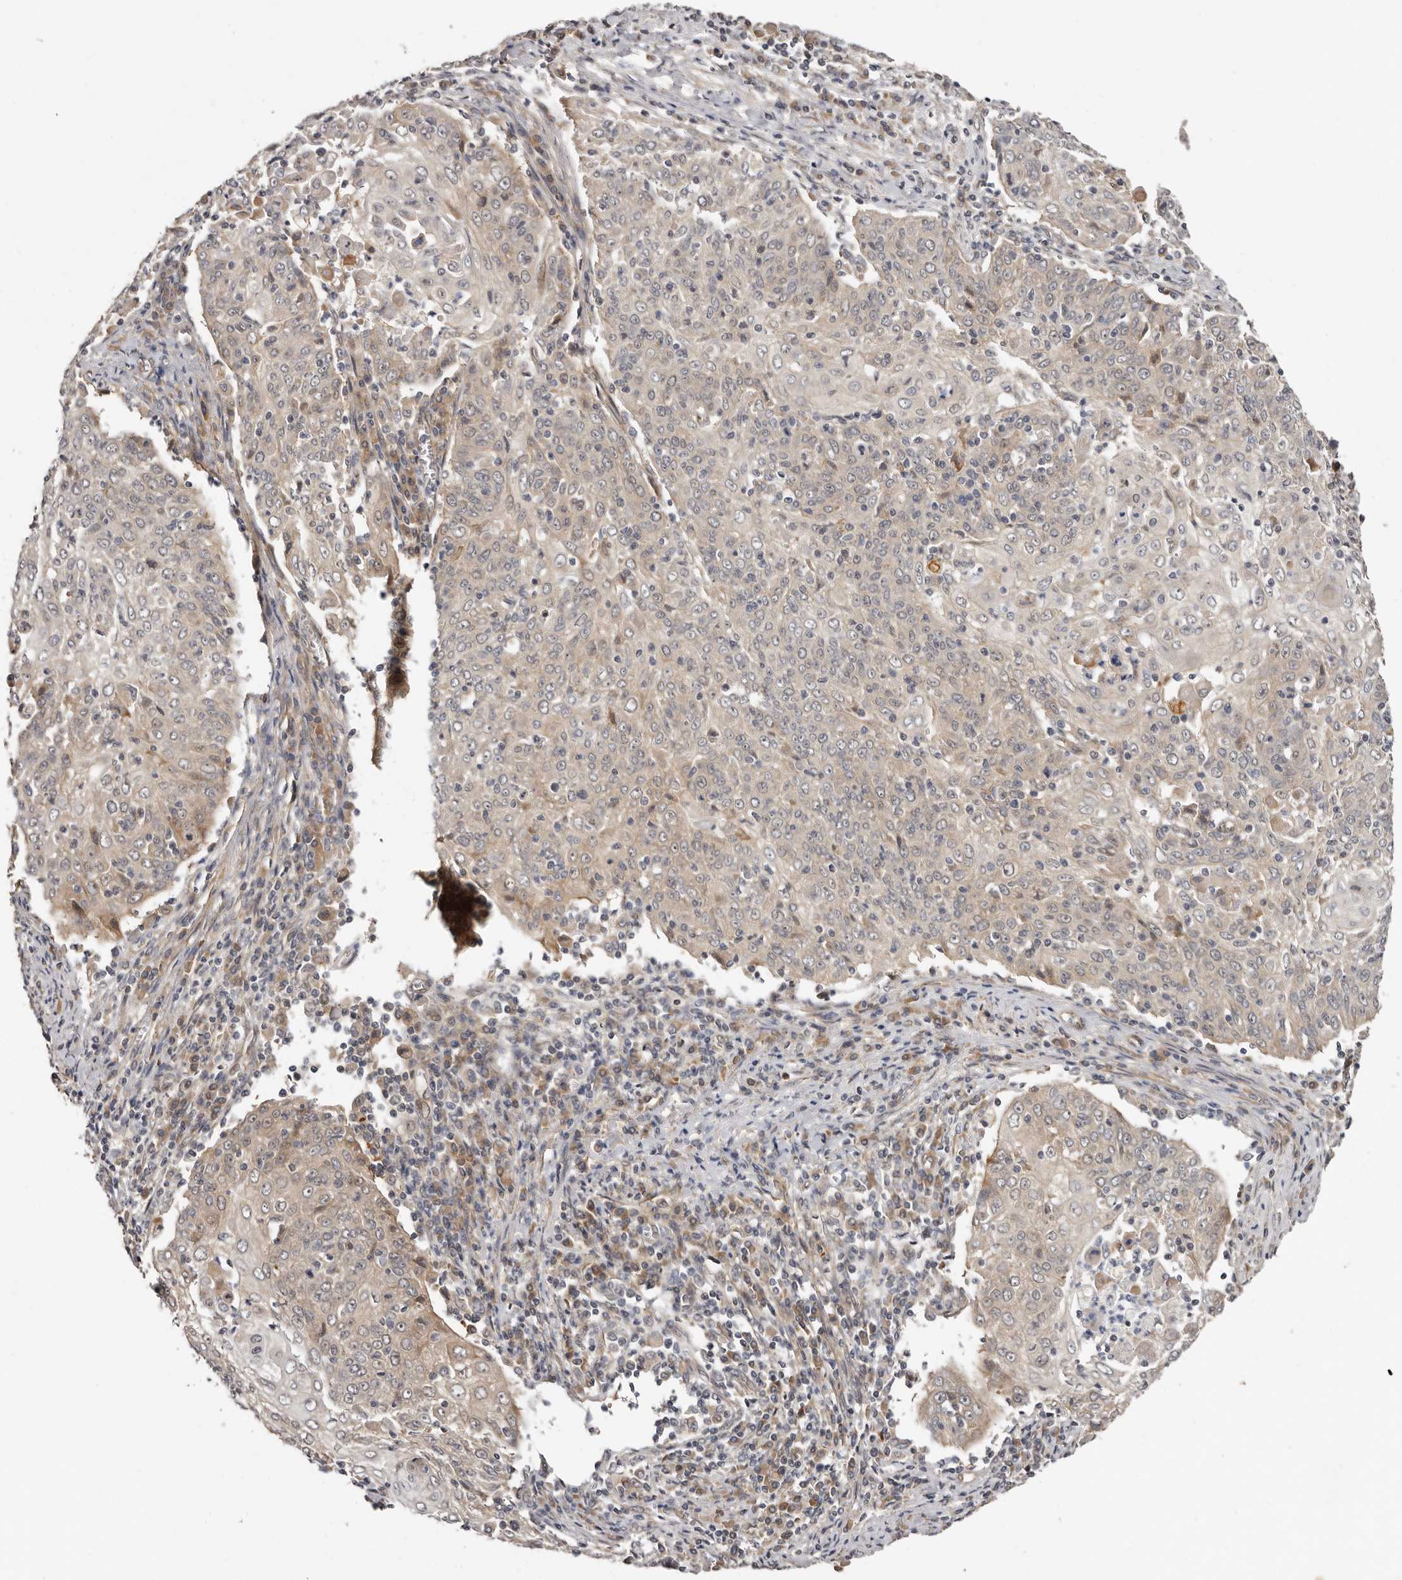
{"staining": {"intensity": "weak", "quantity": "25%-75%", "location": "cytoplasmic/membranous"}, "tissue": "cervical cancer", "cell_type": "Tumor cells", "image_type": "cancer", "snomed": [{"axis": "morphology", "description": "Squamous cell carcinoma, NOS"}, {"axis": "topography", "description": "Cervix"}], "caption": "Human cervical squamous cell carcinoma stained with a brown dye exhibits weak cytoplasmic/membranous positive staining in approximately 25%-75% of tumor cells.", "gene": "SBDS", "patient": {"sex": "female", "age": 48}}